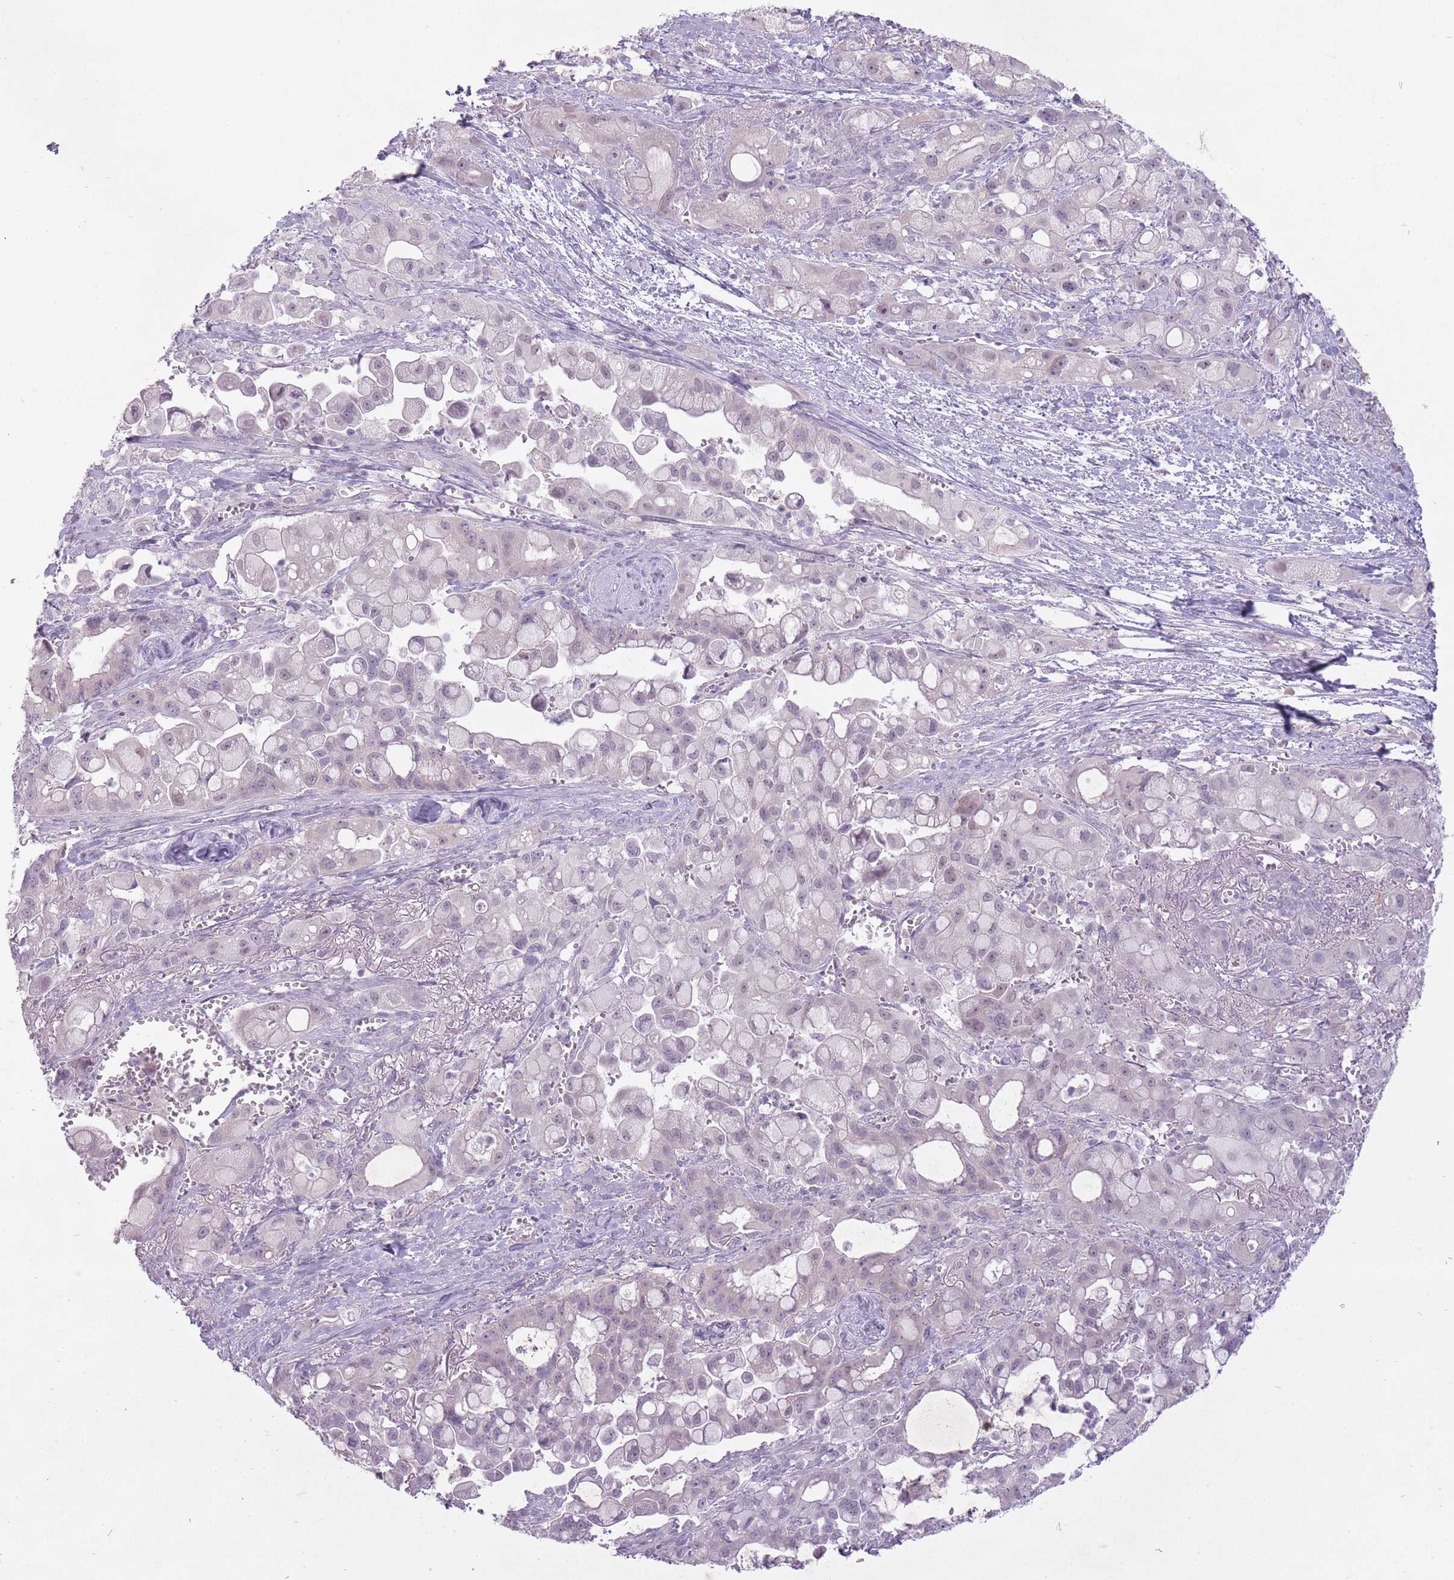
{"staining": {"intensity": "negative", "quantity": "none", "location": "none"}, "tissue": "pancreatic cancer", "cell_type": "Tumor cells", "image_type": "cancer", "snomed": [{"axis": "morphology", "description": "Adenocarcinoma, NOS"}, {"axis": "topography", "description": "Pancreas"}], "caption": "Immunohistochemical staining of human pancreatic adenocarcinoma displays no significant expression in tumor cells. Nuclei are stained in blue.", "gene": "FAM43B", "patient": {"sex": "male", "age": 68}}